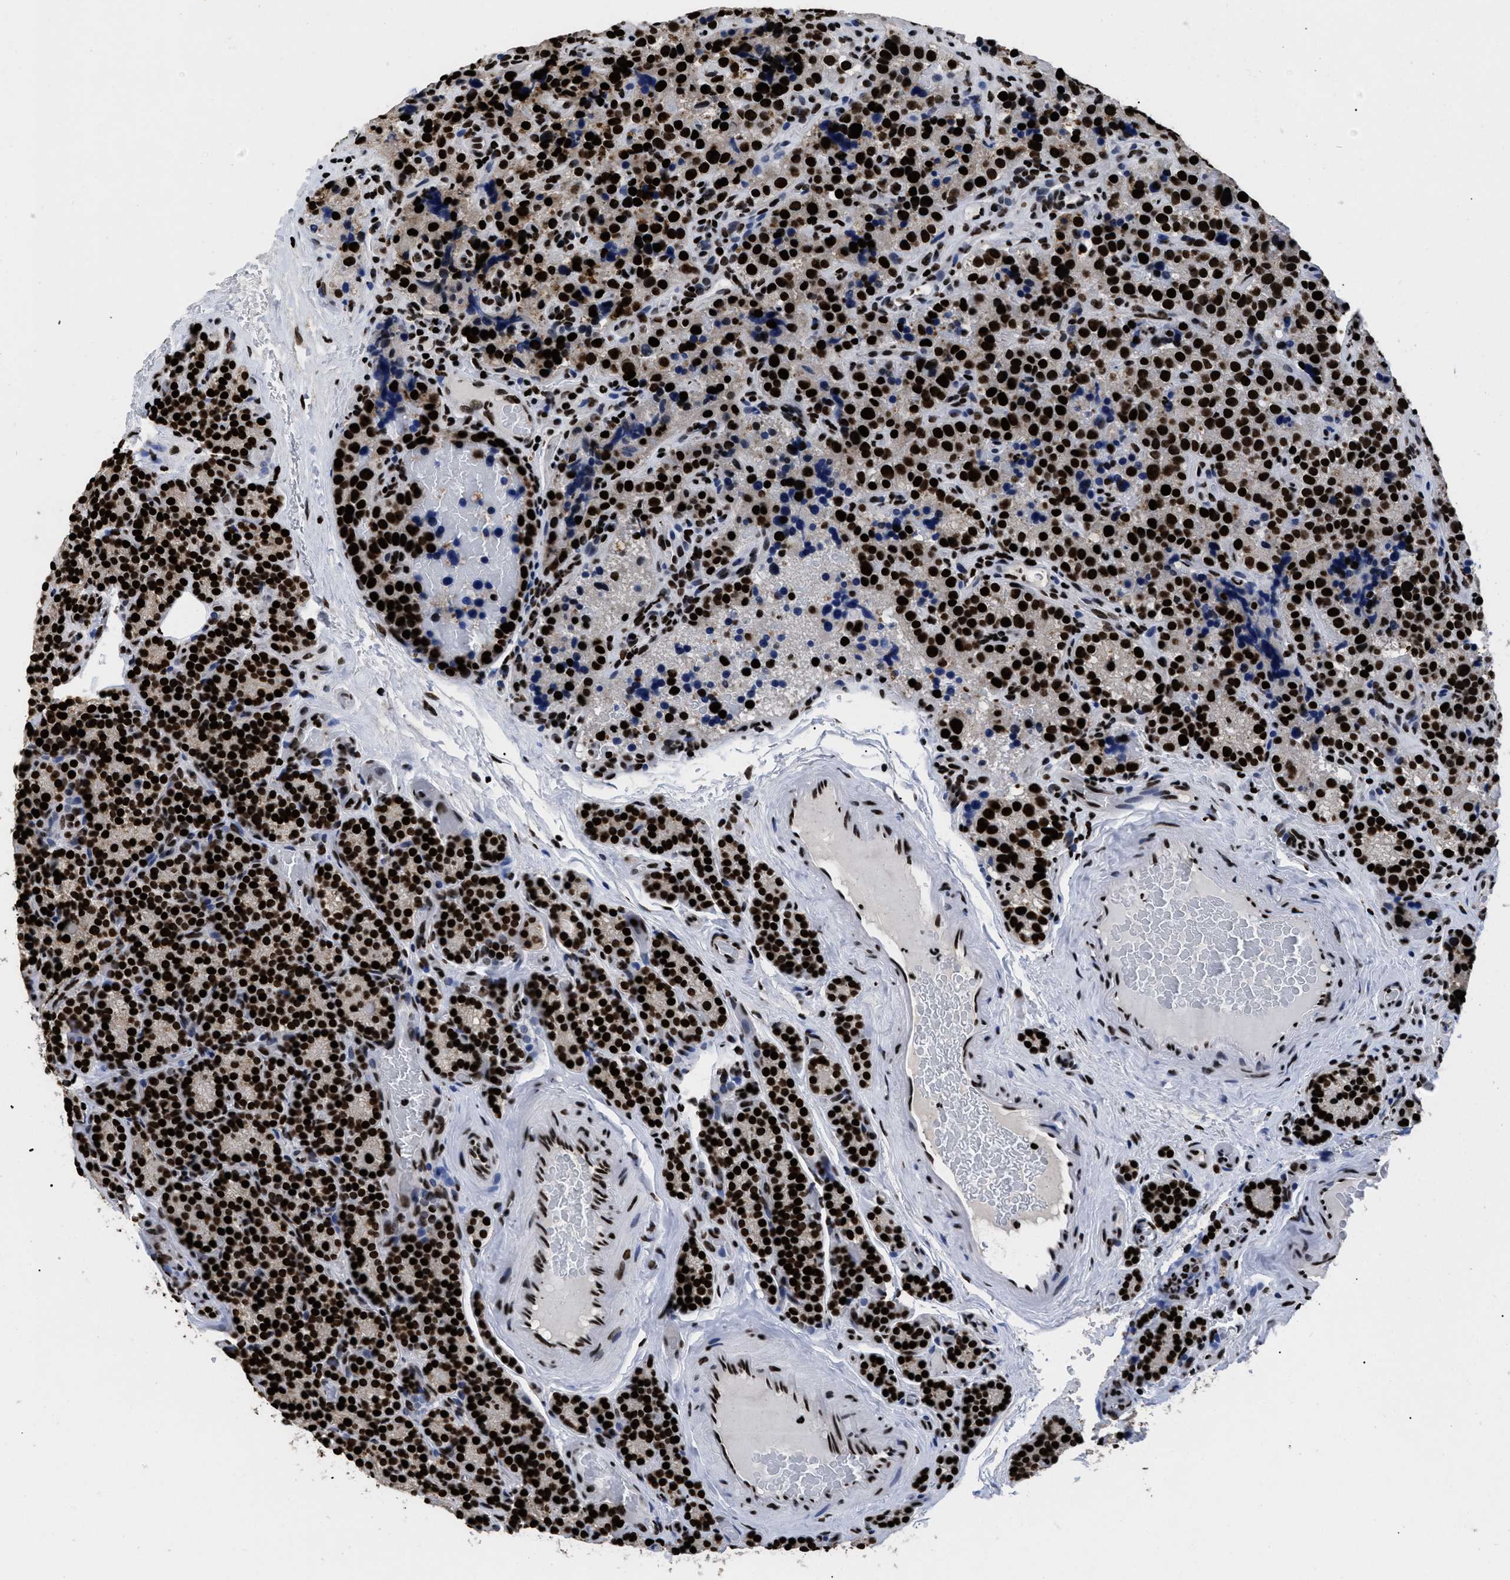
{"staining": {"intensity": "strong", "quantity": ">75%", "location": "nuclear"}, "tissue": "parathyroid gland", "cell_type": "Glandular cells", "image_type": "normal", "snomed": [{"axis": "morphology", "description": "Normal tissue, NOS"}, {"axis": "morphology", "description": "Adenoma, NOS"}, {"axis": "topography", "description": "Parathyroid gland"}], "caption": "Immunohistochemistry (IHC) image of benign parathyroid gland stained for a protein (brown), which displays high levels of strong nuclear staining in approximately >75% of glandular cells.", "gene": "CALHM3", "patient": {"sex": "female", "age": 51}}